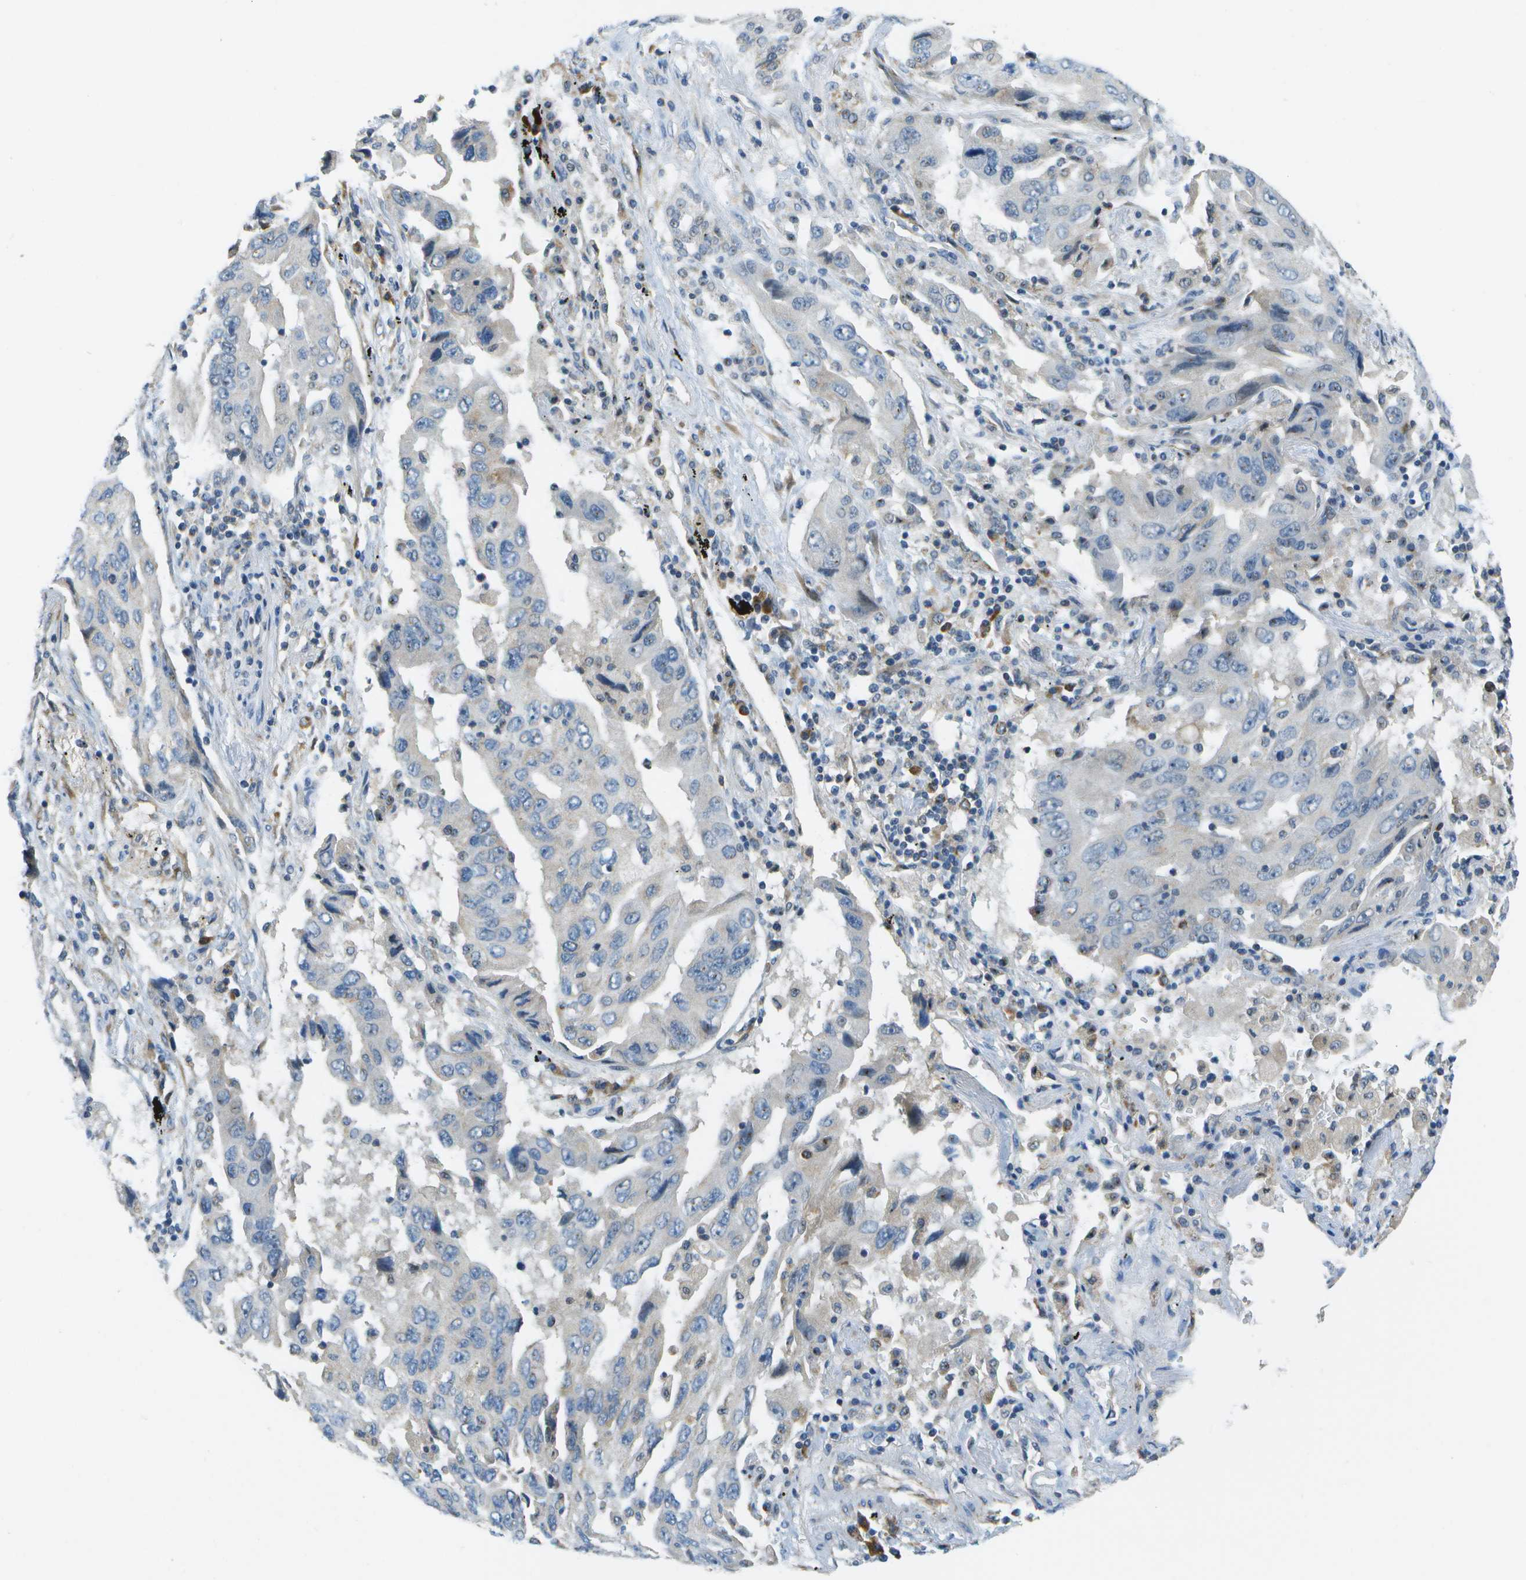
{"staining": {"intensity": "negative", "quantity": "none", "location": "none"}, "tissue": "lung cancer", "cell_type": "Tumor cells", "image_type": "cancer", "snomed": [{"axis": "morphology", "description": "Adenocarcinoma, NOS"}, {"axis": "topography", "description": "Lung"}], "caption": "Tumor cells show no significant staining in adenocarcinoma (lung). (DAB immunohistochemistry visualized using brightfield microscopy, high magnification).", "gene": "PTGIS", "patient": {"sex": "female", "age": 65}}